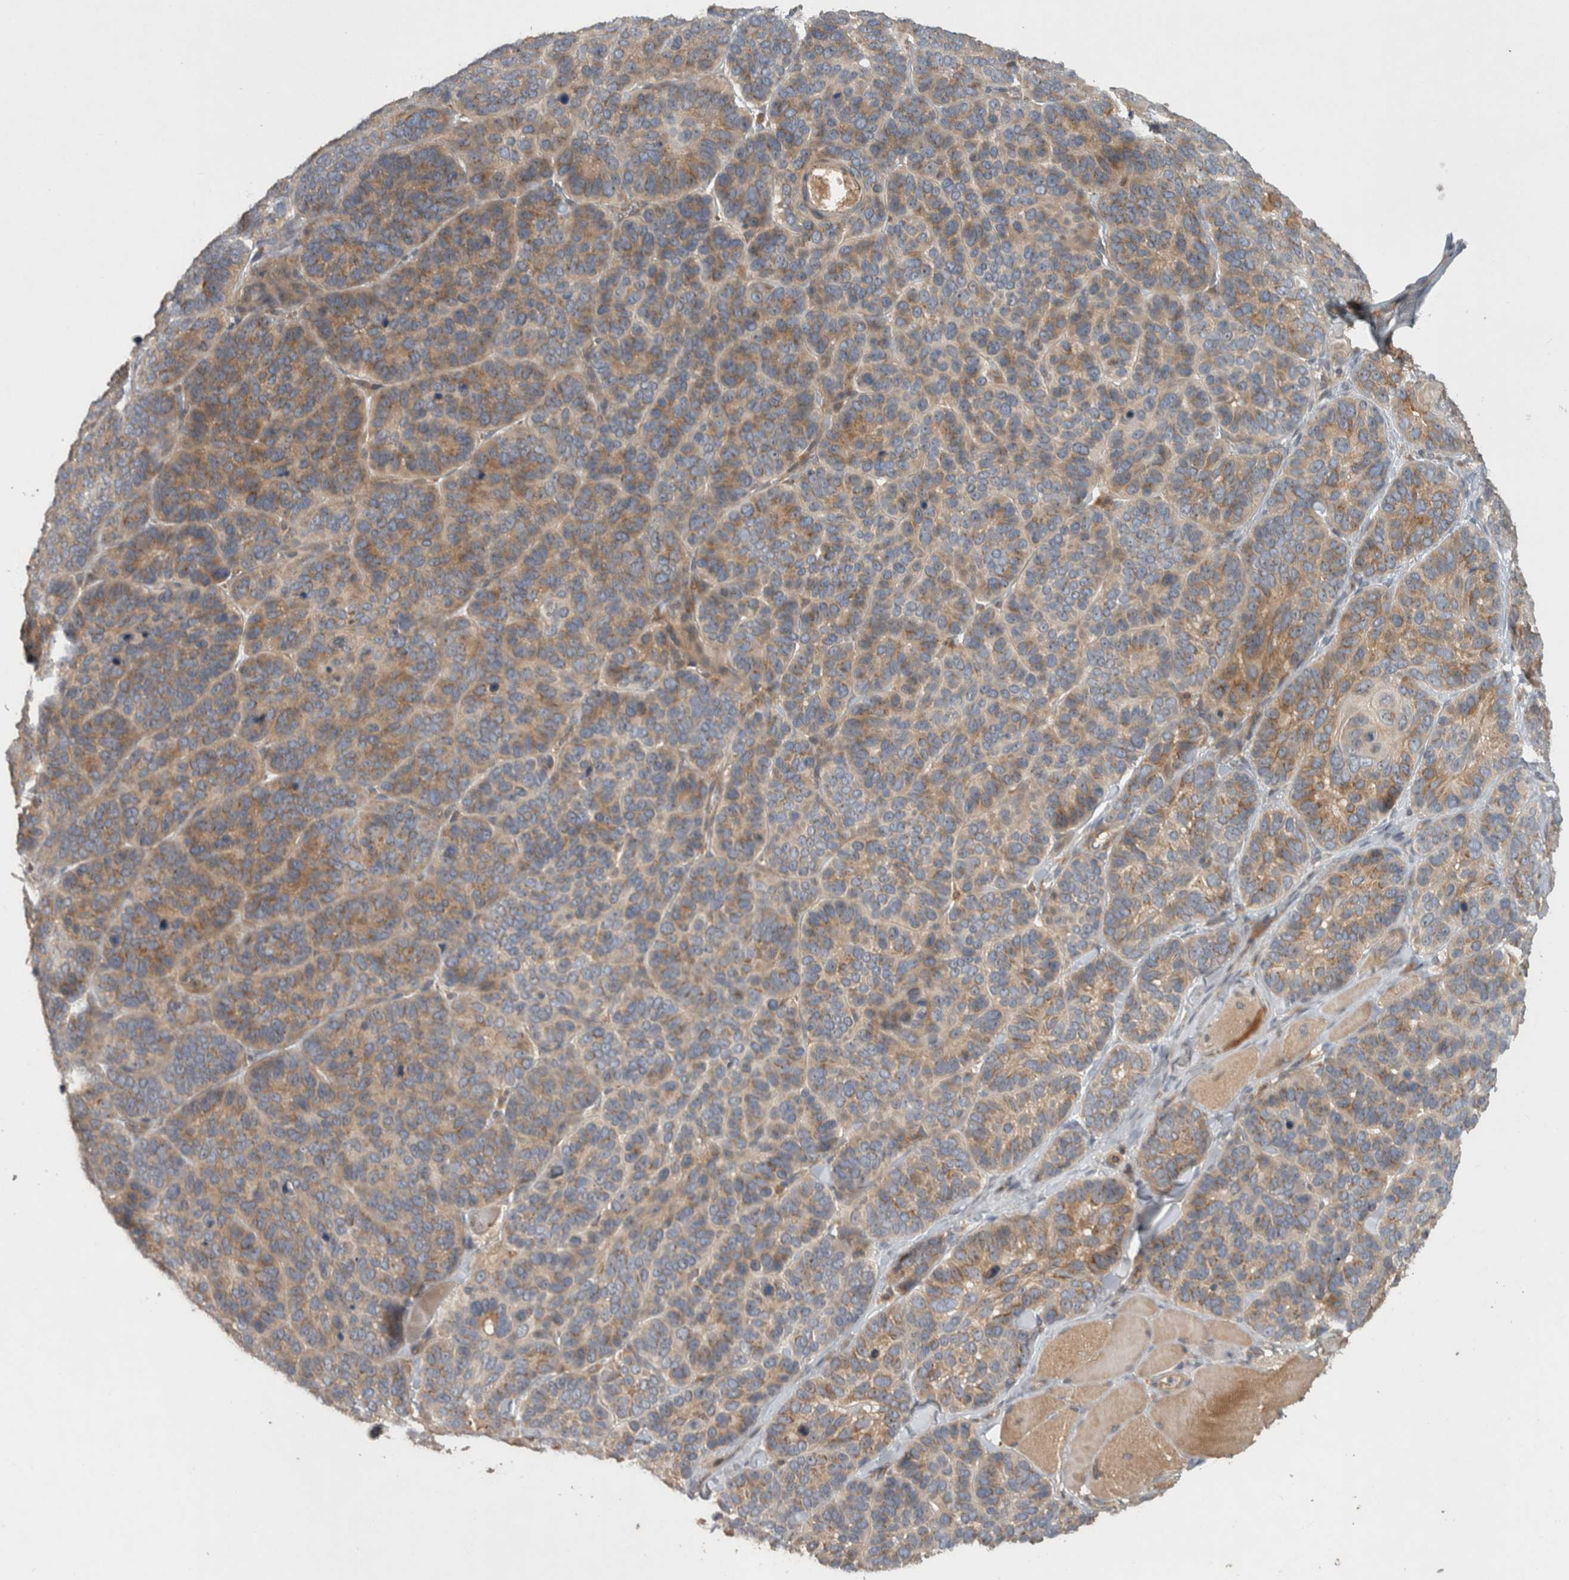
{"staining": {"intensity": "moderate", "quantity": ">75%", "location": "cytoplasmic/membranous"}, "tissue": "skin cancer", "cell_type": "Tumor cells", "image_type": "cancer", "snomed": [{"axis": "morphology", "description": "Basal cell carcinoma"}, {"axis": "topography", "description": "Skin"}], "caption": "Basal cell carcinoma (skin) stained for a protein reveals moderate cytoplasmic/membranous positivity in tumor cells. (DAB = brown stain, brightfield microscopy at high magnification).", "gene": "VEPH1", "patient": {"sex": "male", "age": 62}}